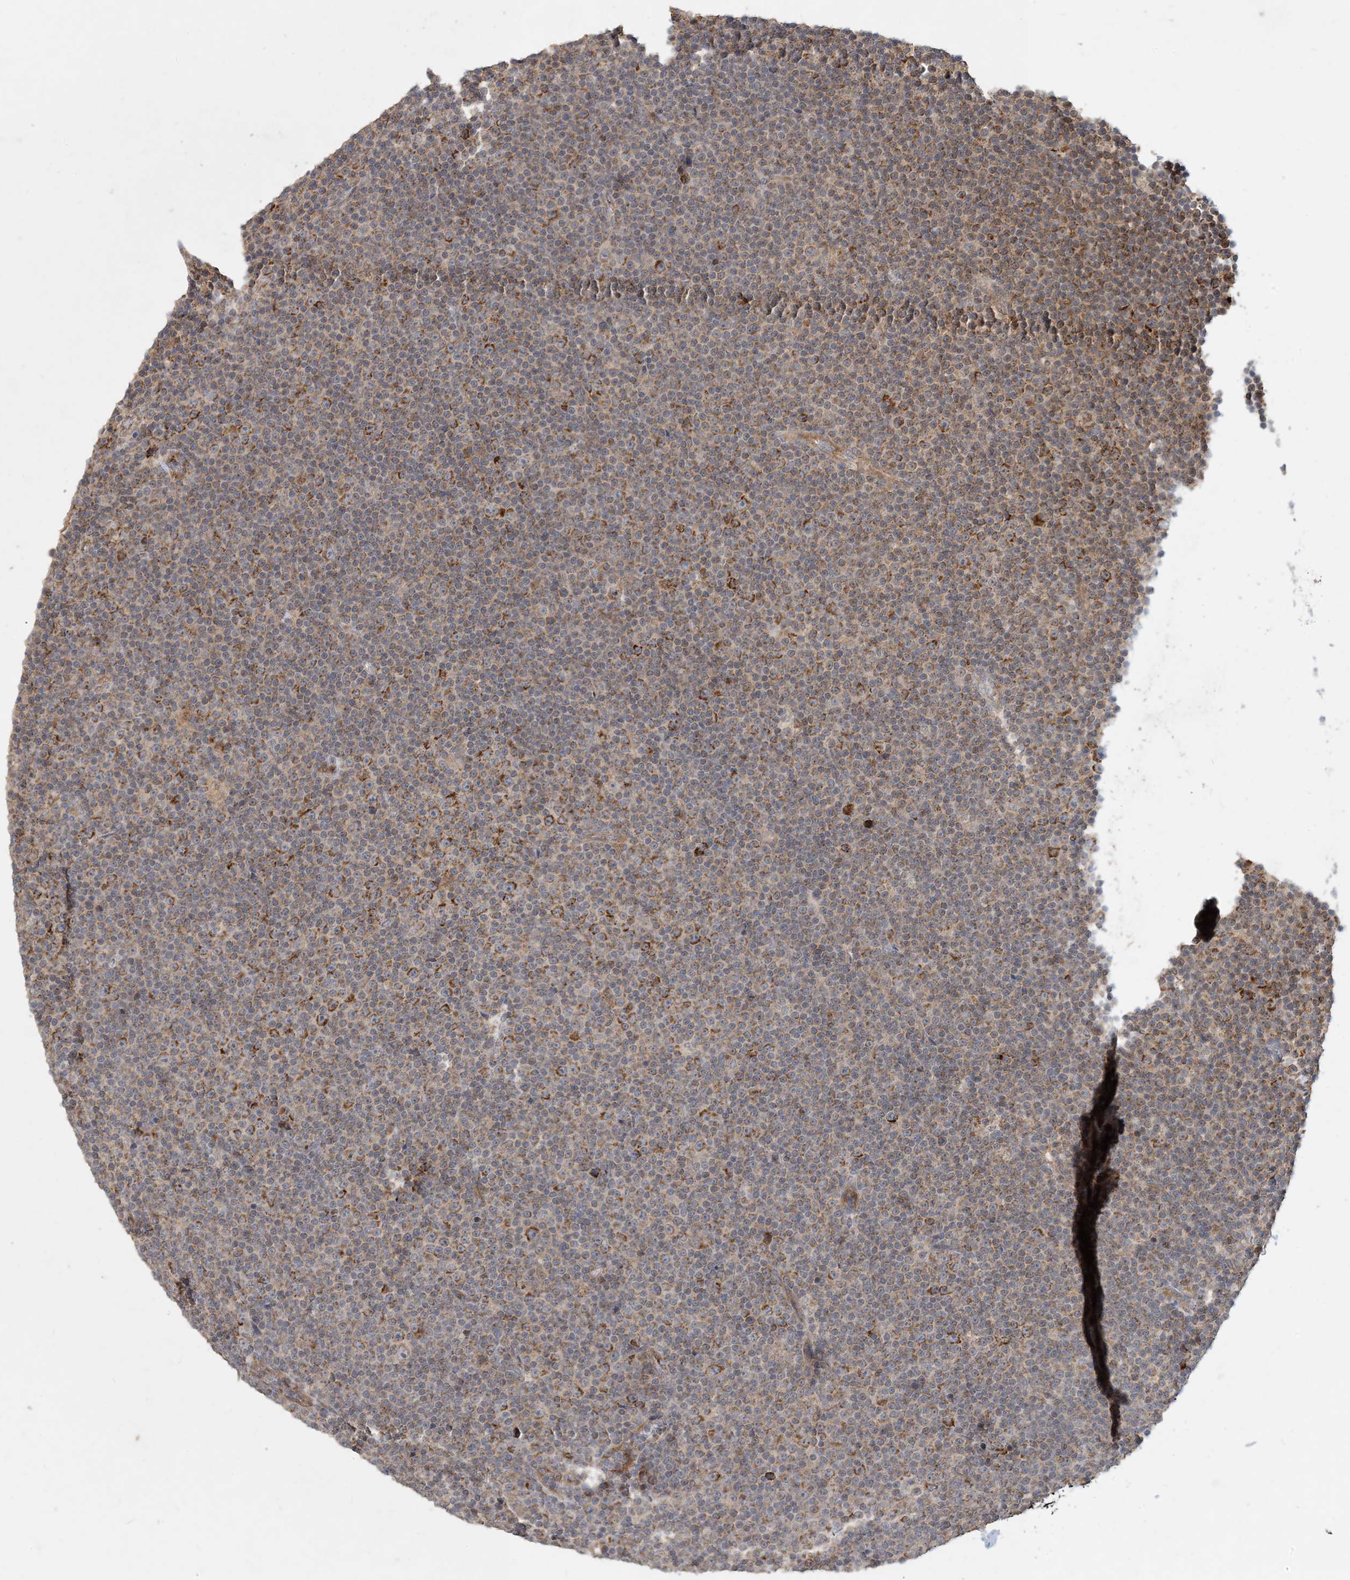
{"staining": {"intensity": "weak", "quantity": ">75%", "location": "cytoplasmic/membranous"}, "tissue": "lymphoma", "cell_type": "Tumor cells", "image_type": "cancer", "snomed": [{"axis": "morphology", "description": "Malignant lymphoma, non-Hodgkin's type, Low grade"}, {"axis": "topography", "description": "Lymph node"}], "caption": "Lymphoma was stained to show a protein in brown. There is low levels of weak cytoplasmic/membranous staining in approximately >75% of tumor cells.", "gene": "ZBTB3", "patient": {"sex": "female", "age": 67}}